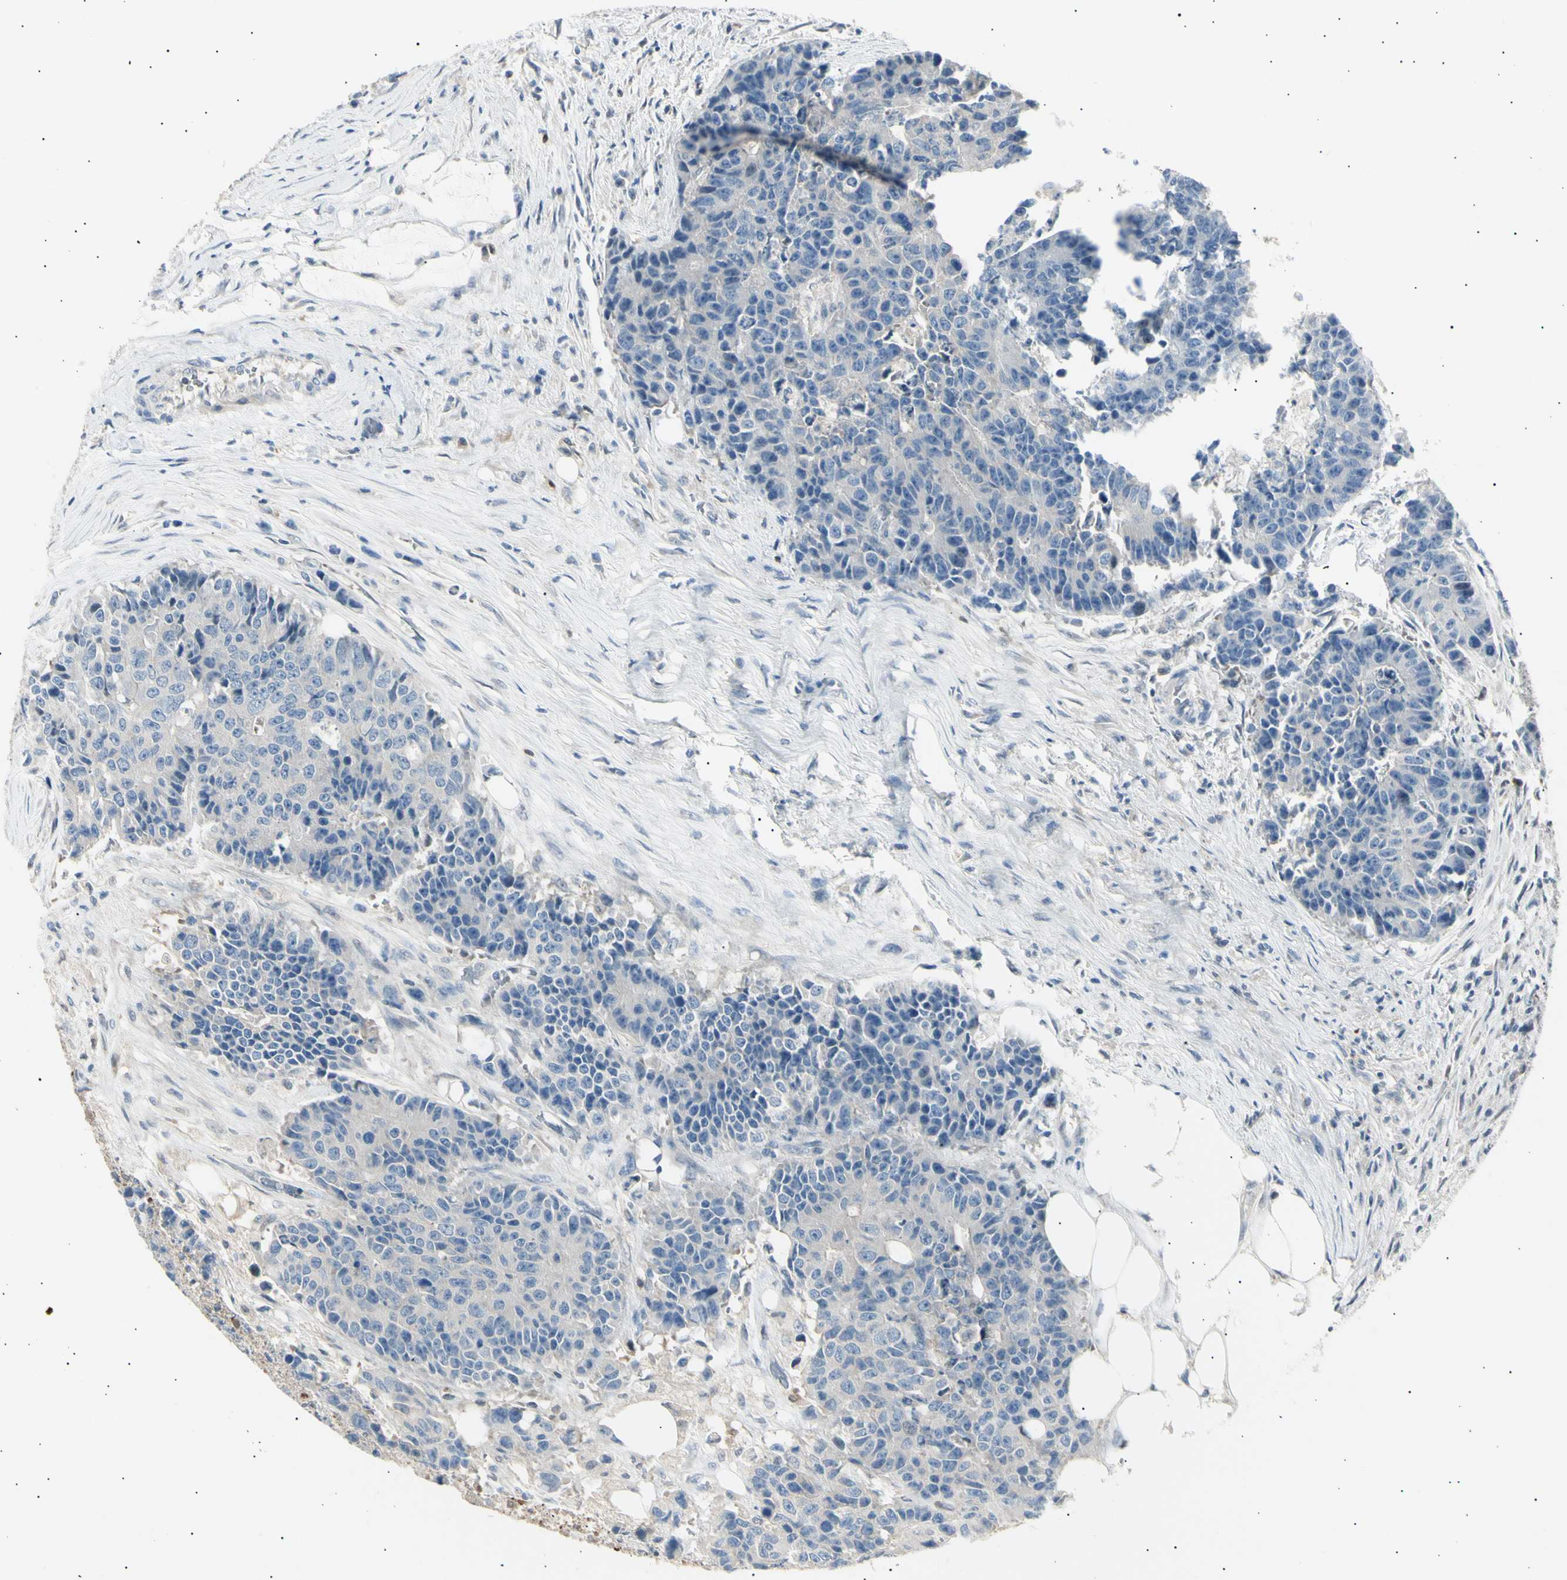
{"staining": {"intensity": "negative", "quantity": "none", "location": "none"}, "tissue": "colorectal cancer", "cell_type": "Tumor cells", "image_type": "cancer", "snomed": [{"axis": "morphology", "description": "Adenocarcinoma, NOS"}, {"axis": "topography", "description": "Colon"}], "caption": "The photomicrograph reveals no significant positivity in tumor cells of adenocarcinoma (colorectal). (Stains: DAB immunohistochemistry (IHC) with hematoxylin counter stain, Microscopy: brightfield microscopy at high magnification).", "gene": "LHPP", "patient": {"sex": "female", "age": 86}}